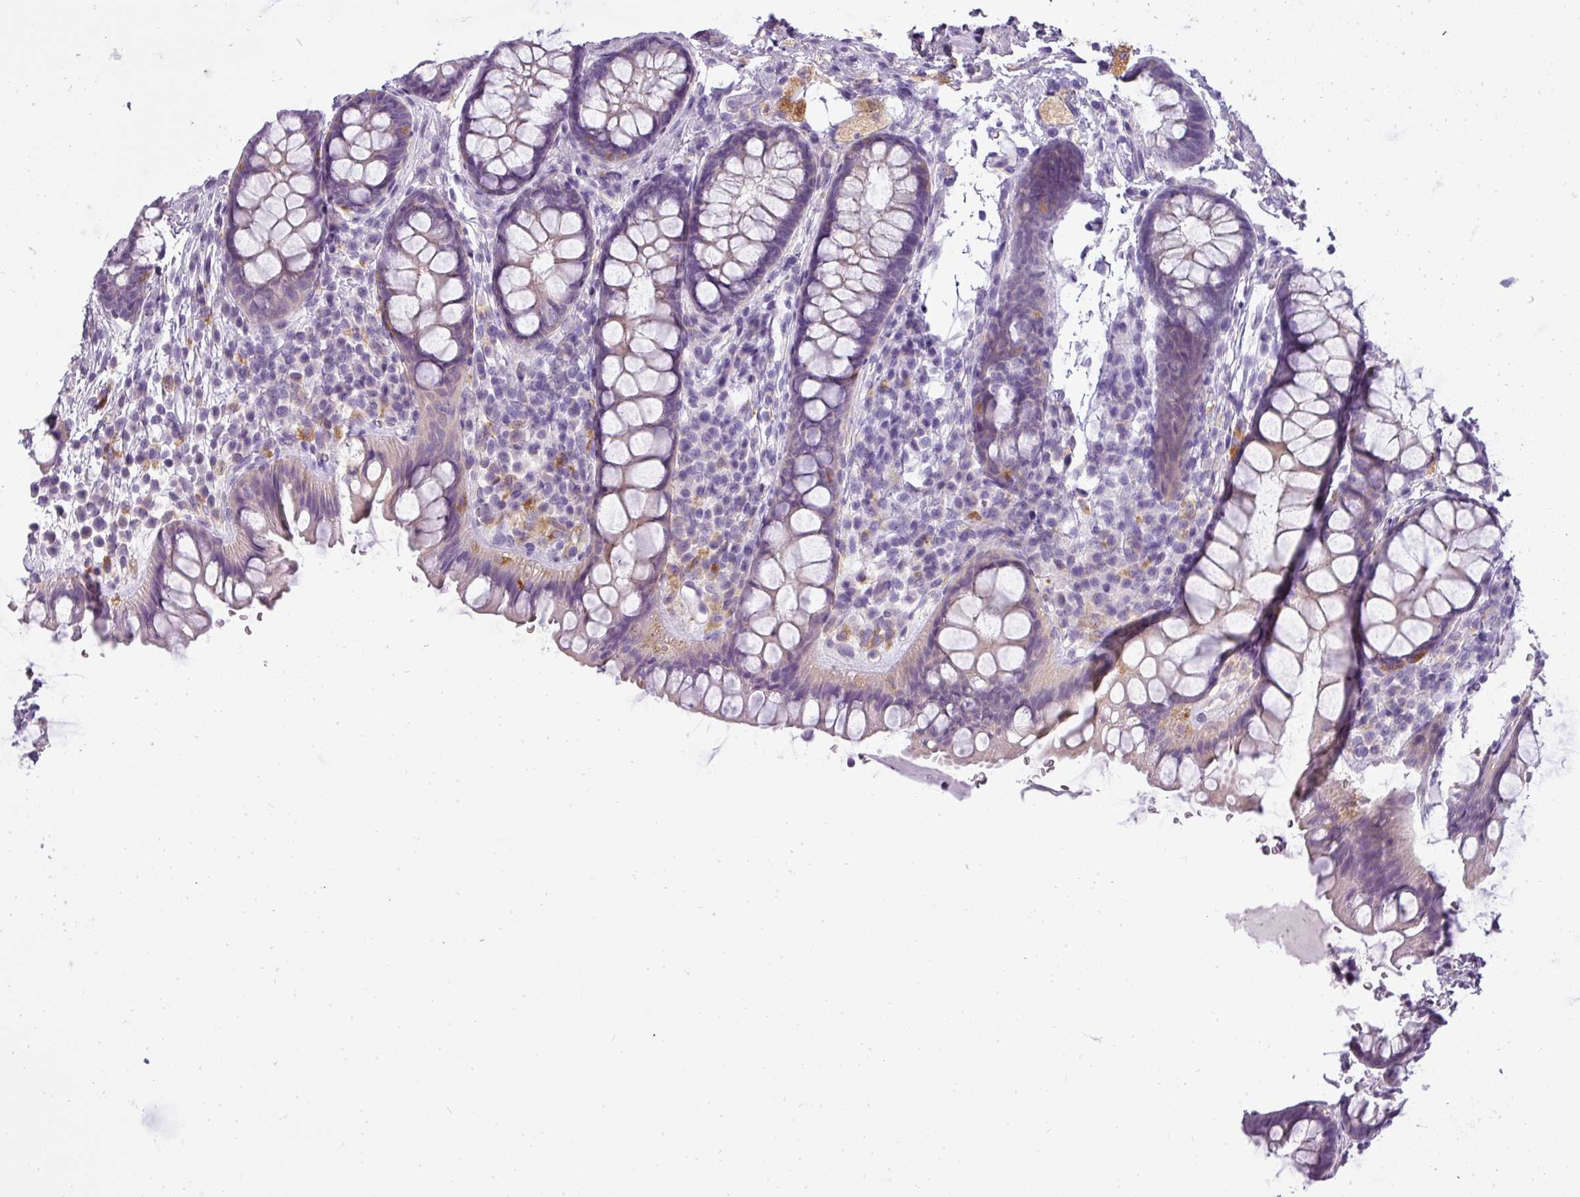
{"staining": {"intensity": "moderate", "quantity": "<25%", "location": "cytoplasmic/membranous"}, "tissue": "rectum", "cell_type": "Glandular cells", "image_type": "normal", "snomed": [{"axis": "morphology", "description": "Normal tissue, NOS"}, {"axis": "topography", "description": "Rectum"}, {"axis": "topography", "description": "Peripheral nerve tissue"}], "caption": "Immunohistochemistry of benign human rectum displays low levels of moderate cytoplasmic/membranous staining in approximately <25% of glandular cells. Using DAB (brown) and hematoxylin (blue) stains, captured at high magnification using brightfield microscopy.", "gene": "ATP6V1D", "patient": {"sex": "female", "age": 69}}